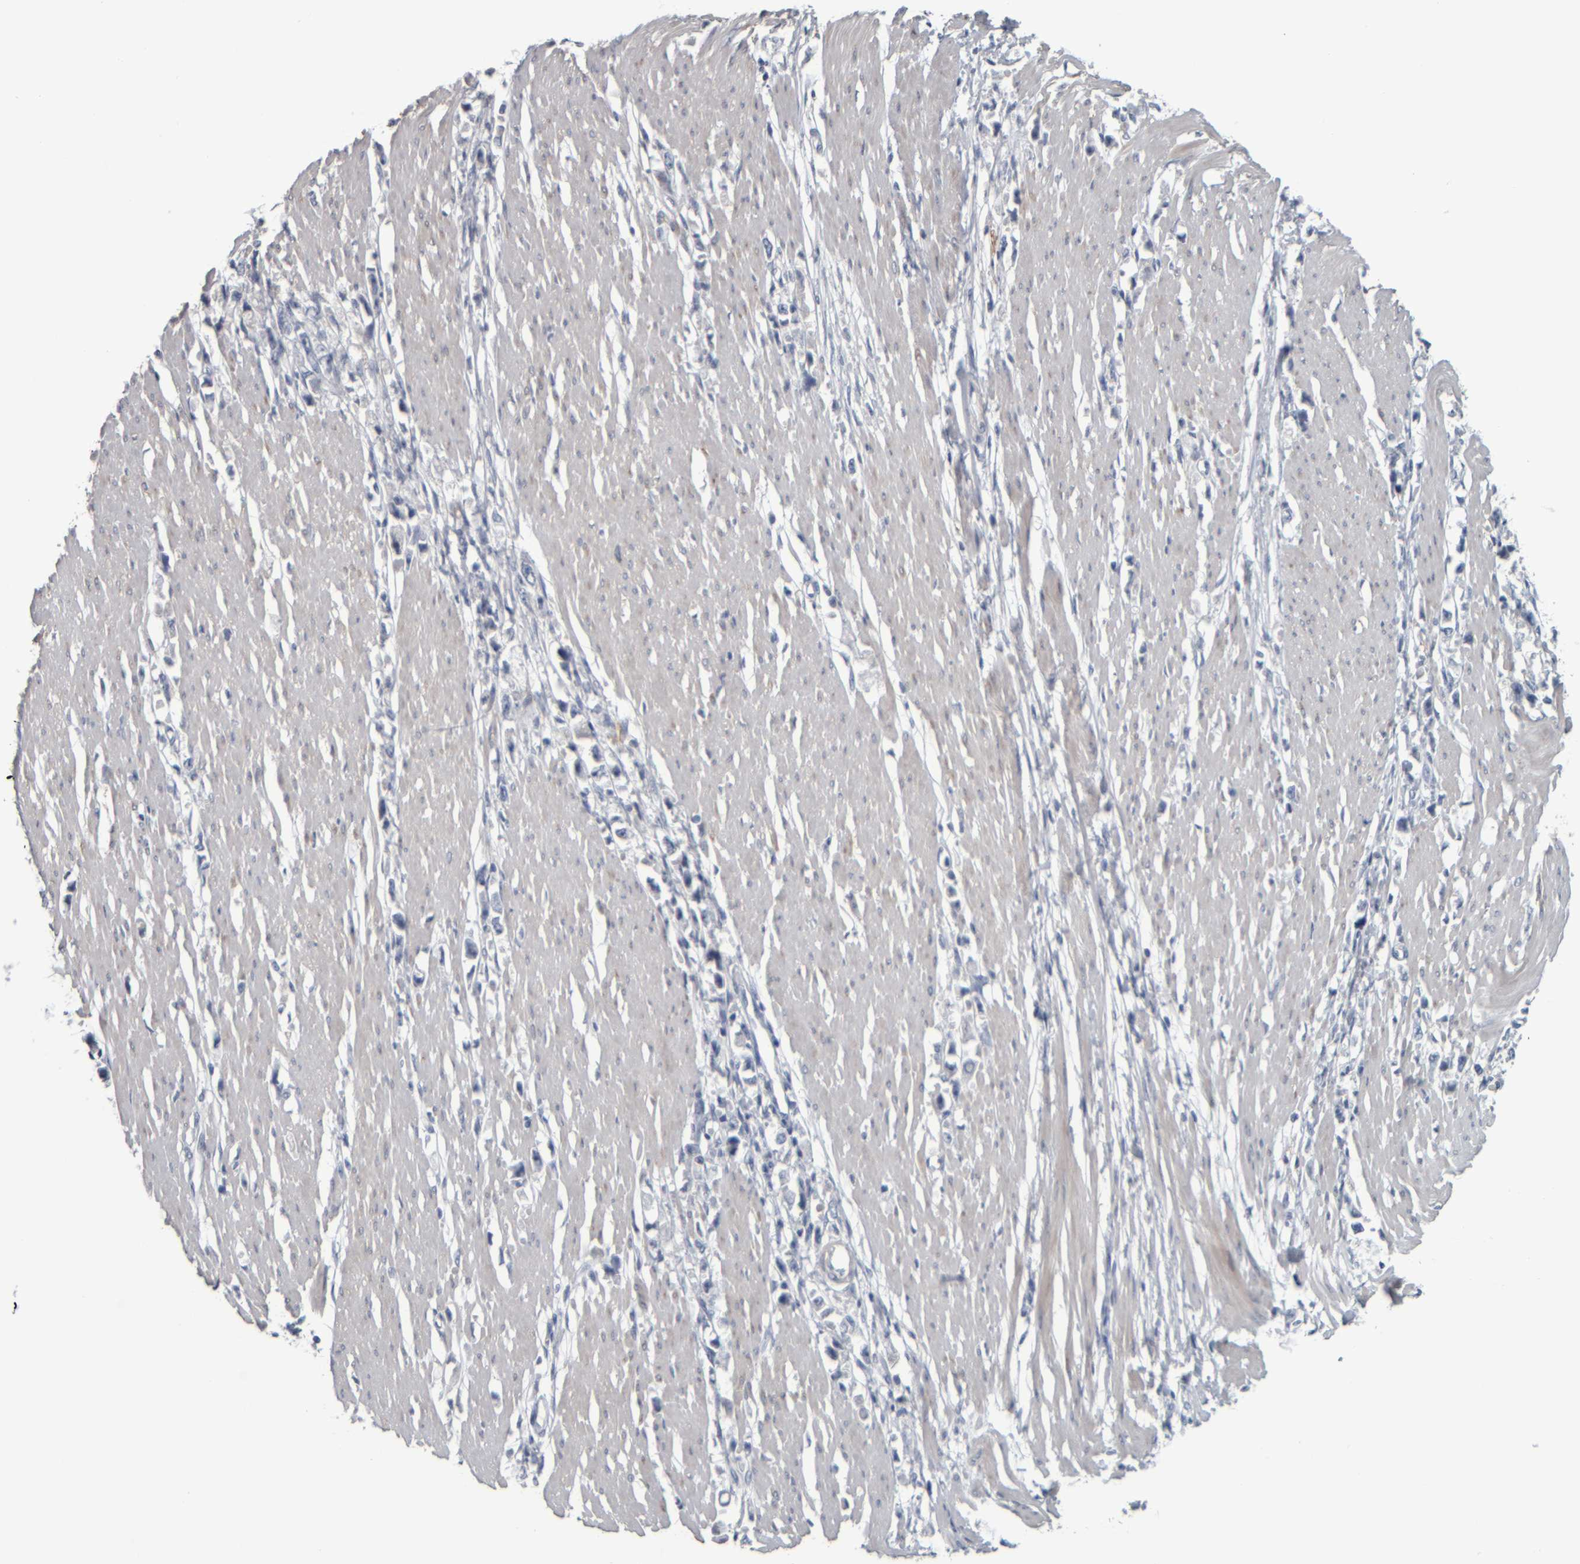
{"staining": {"intensity": "negative", "quantity": "none", "location": "none"}, "tissue": "stomach cancer", "cell_type": "Tumor cells", "image_type": "cancer", "snomed": [{"axis": "morphology", "description": "Adenocarcinoma, NOS"}, {"axis": "topography", "description": "Stomach"}], "caption": "DAB immunohistochemical staining of adenocarcinoma (stomach) reveals no significant staining in tumor cells.", "gene": "CAVIN4", "patient": {"sex": "female", "age": 59}}